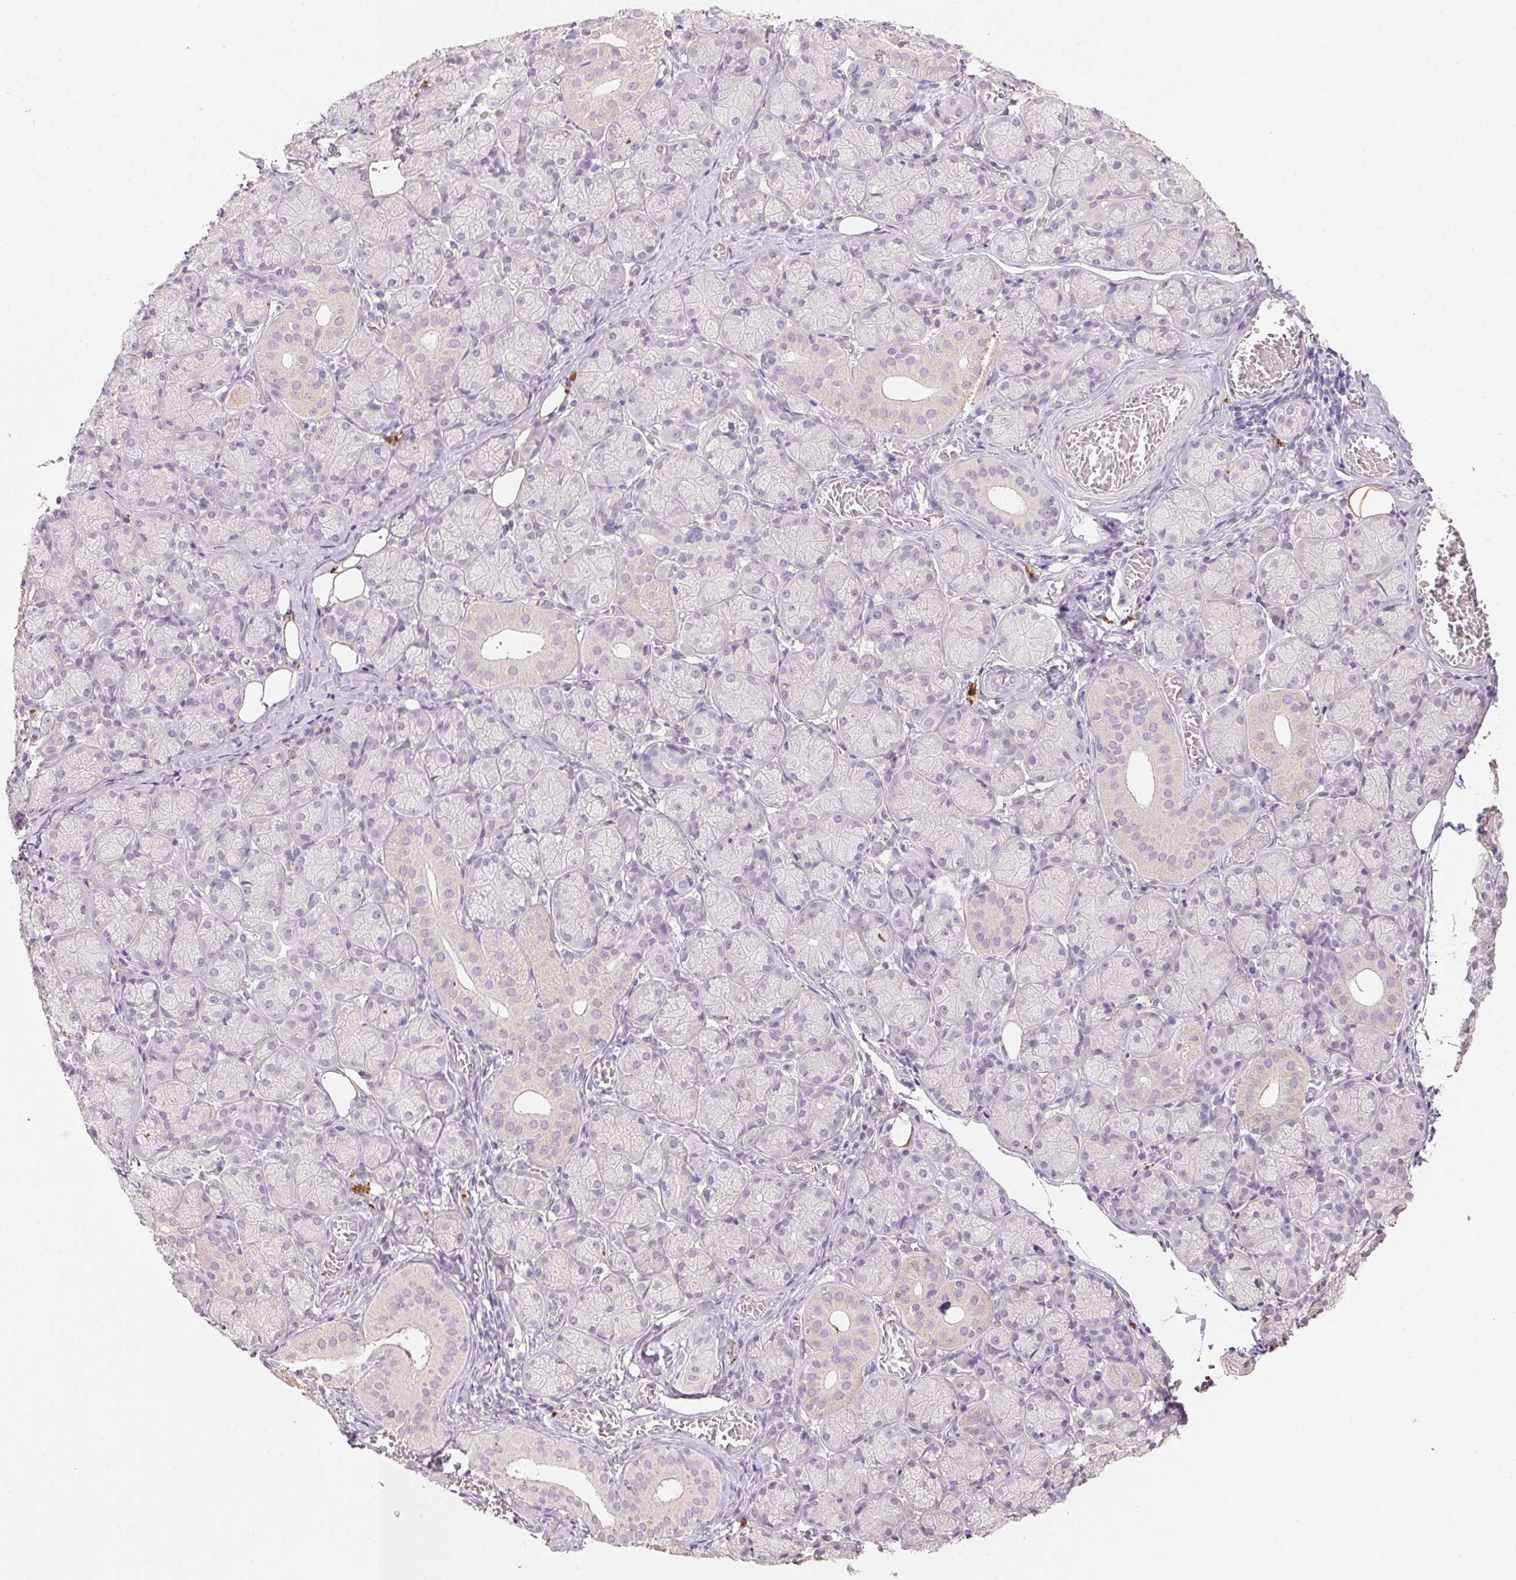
{"staining": {"intensity": "negative", "quantity": "none", "location": "none"}, "tissue": "salivary gland", "cell_type": "Glandular cells", "image_type": "normal", "snomed": [{"axis": "morphology", "description": "Normal tissue, NOS"}, {"axis": "topography", "description": "Salivary gland"}, {"axis": "topography", "description": "Peripheral nerve tissue"}], "caption": "Immunohistochemistry (IHC) photomicrograph of normal salivary gland stained for a protein (brown), which displays no positivity in glandular cells.", "gene": "CXCL5", "patient": {"sex": "female", "age": 24}}